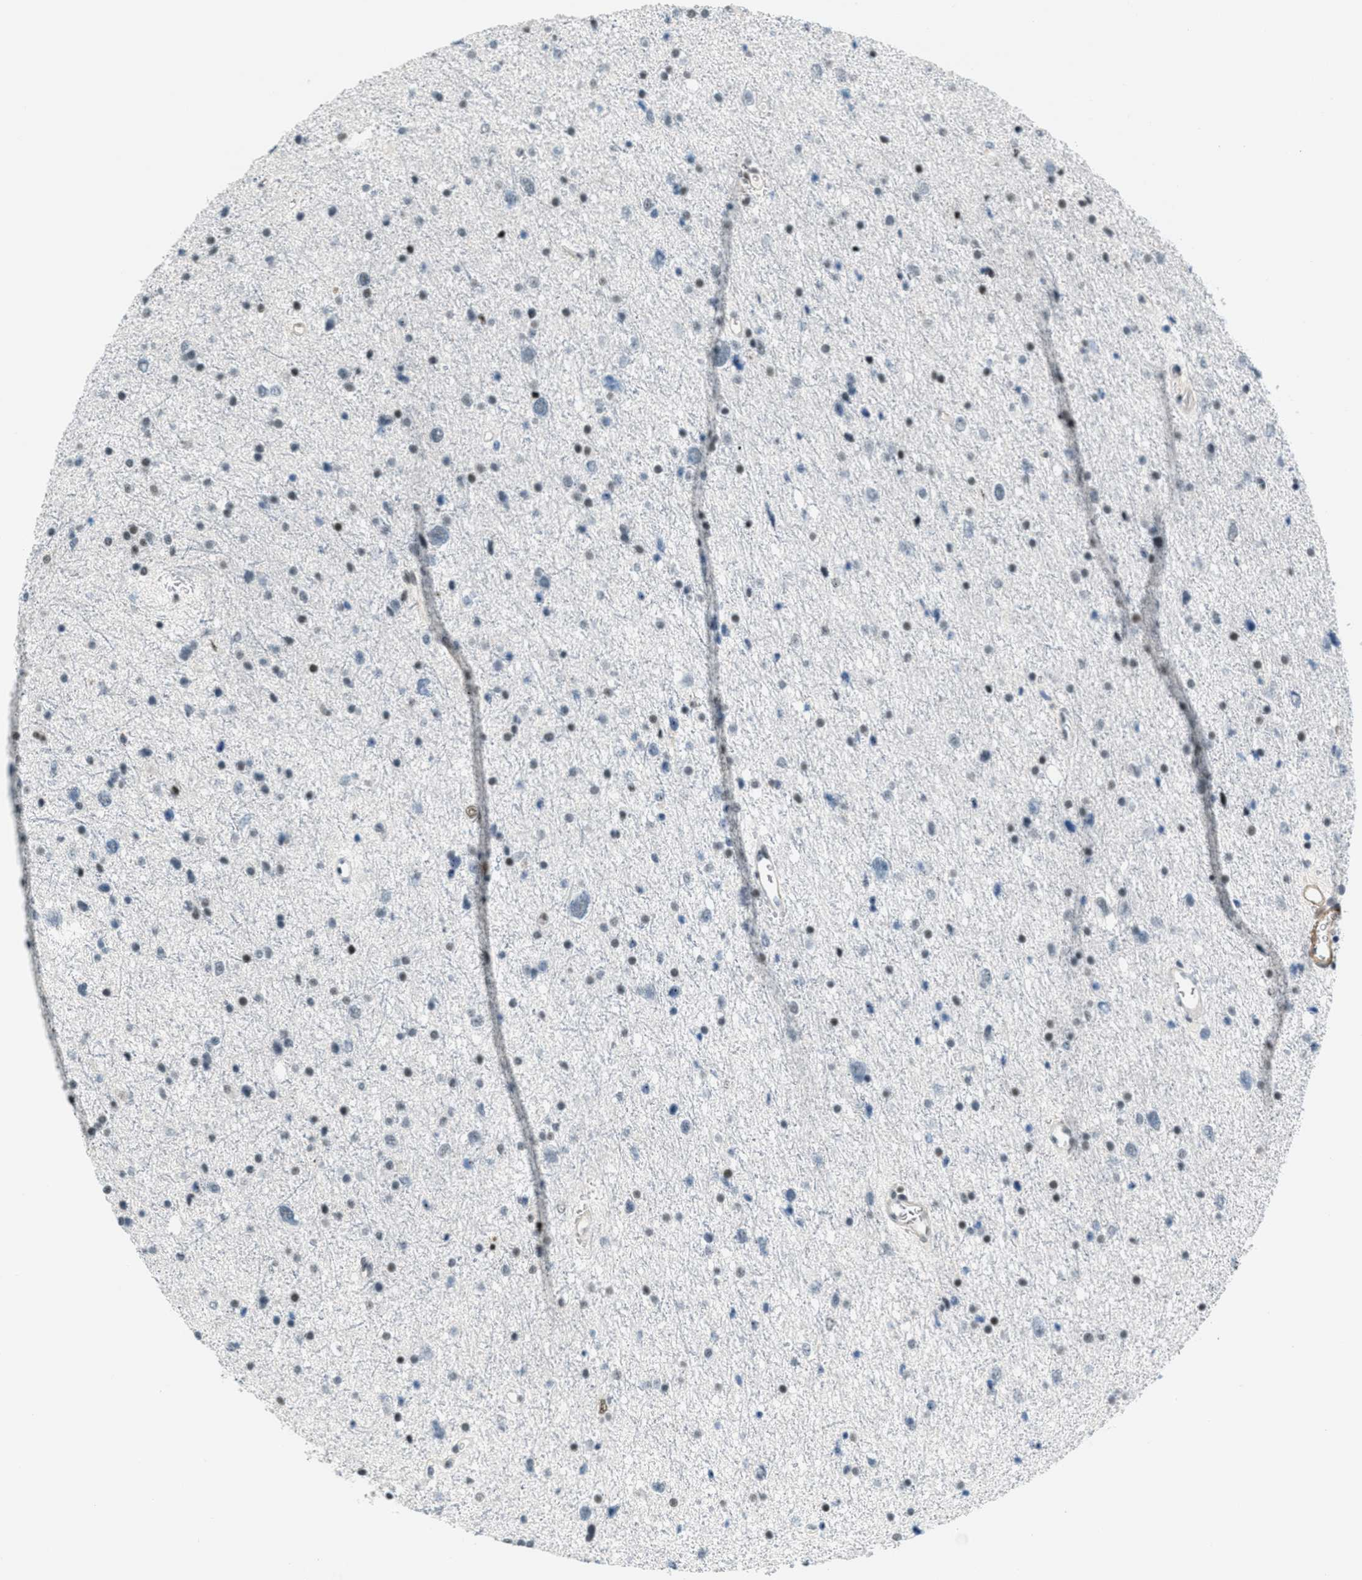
{"staining": {"intensity": "weak", "quantity": "<25%", "location": "nuclear"}, "tissue": "glioma", "cell_type": "Tumor cells", "image_type": "cancer", "snomed": [{"axis": "morphology", "description": "Glioma, malignant, Low grade"}, {"axis": "topography", "description": "Brain"}], "caption": "Tumor cells show no significant protein staining in glioma.", "gene": "ZDHHC23", "patient": {"sex": "female", "age": 37}}